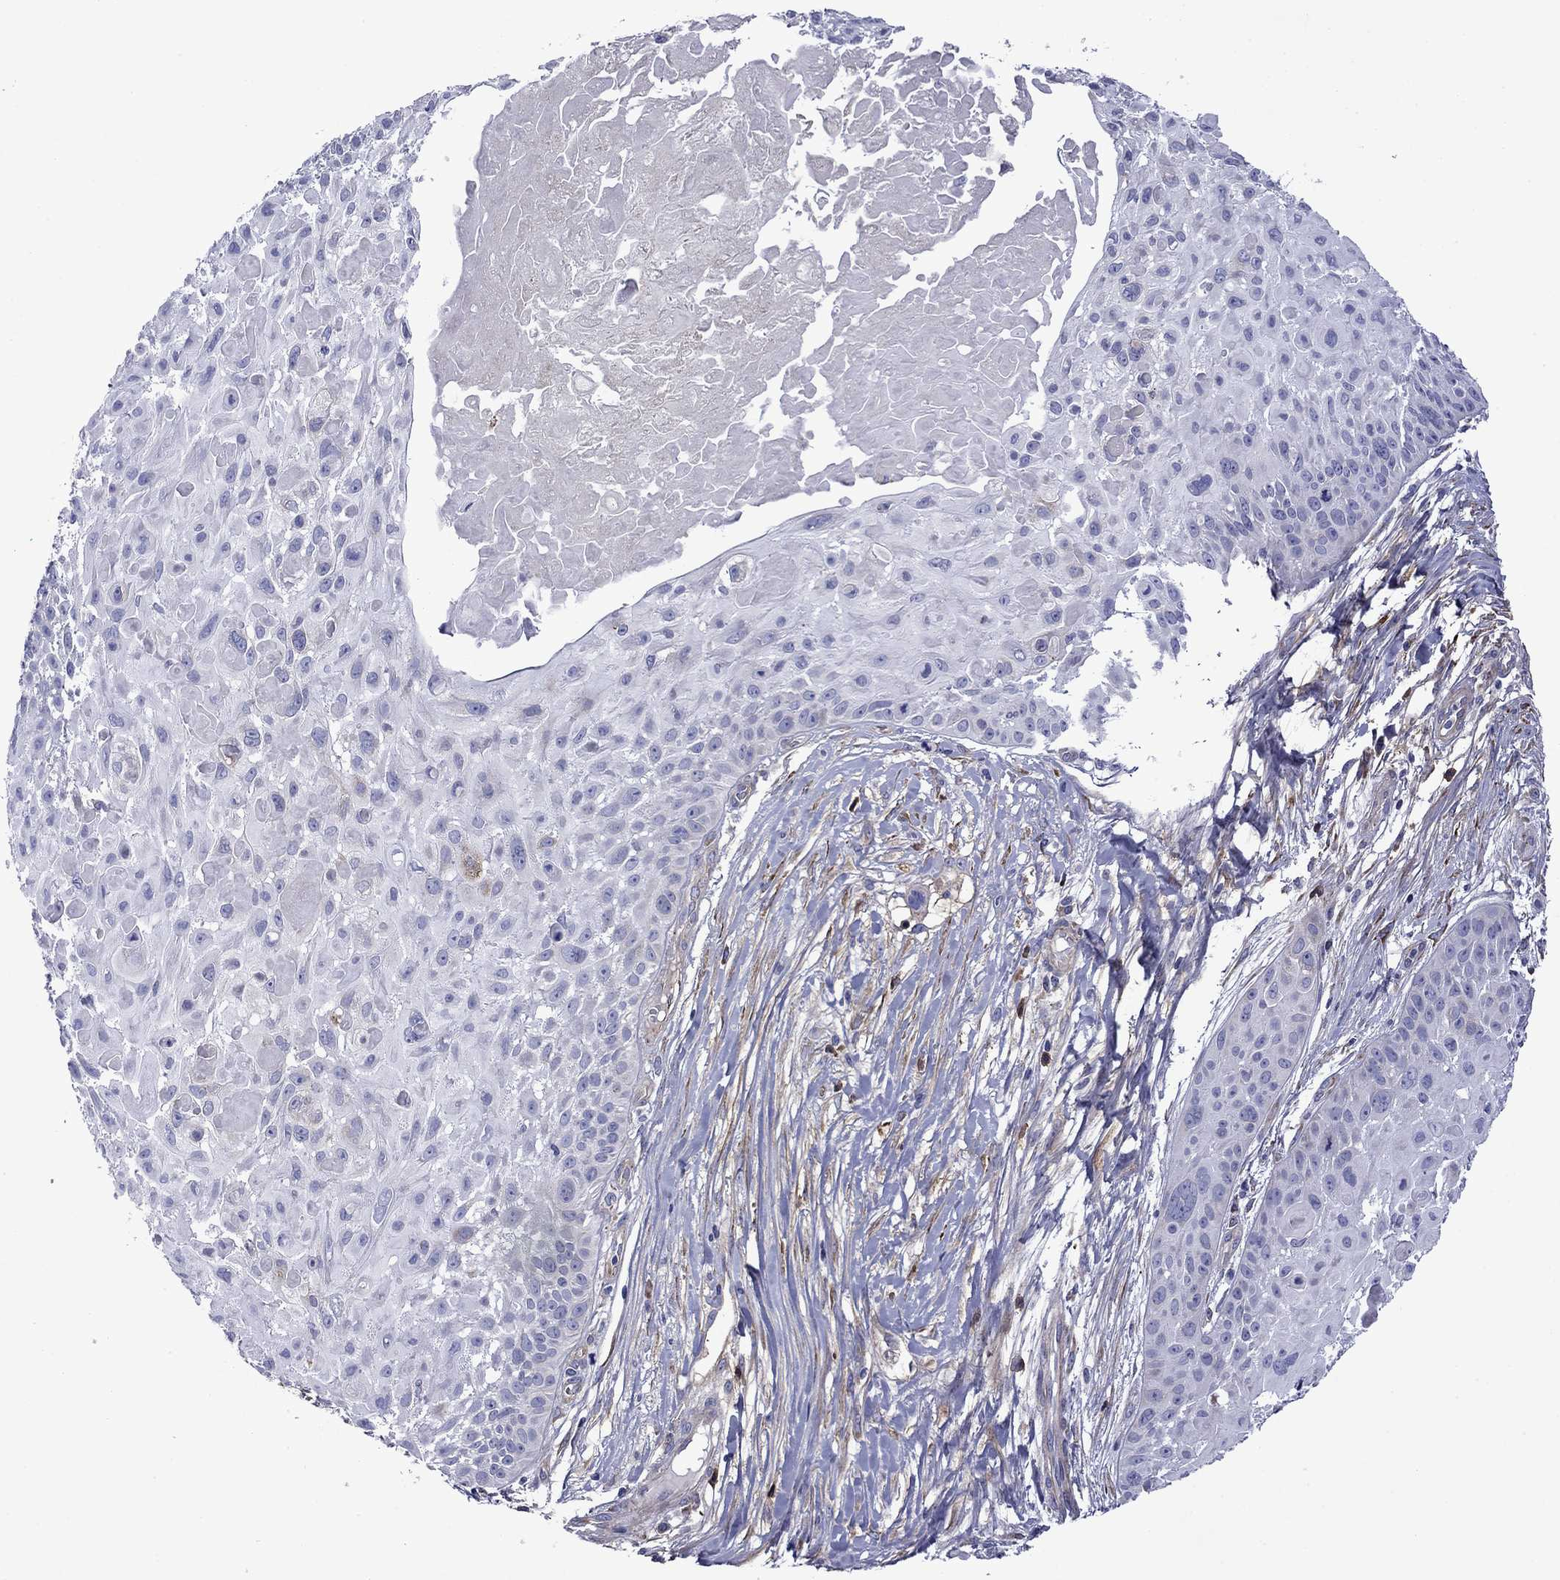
{"staining": {"intensity": "negative", "quantity": "none", "location": "none"}, "tissue": "skin cancer", "cell_type": "Tumor cells", "image_type": "cancer", "snomed": [{"axis": "morphology", "description": "Squamous cell carcinoma, NOS"}, {"axis": "topography", "description": "Skin"}, {"axis": "topography", "description": "Anal"}], "caption": "High magnification brightfield microscopy of skin cancer stained with DAB (brown) and counterstained with hematoxylin (blue): tumor cells show no significant expression.", "gene": "HSPG2", "patient": {"sex": "female", "age": 75}}